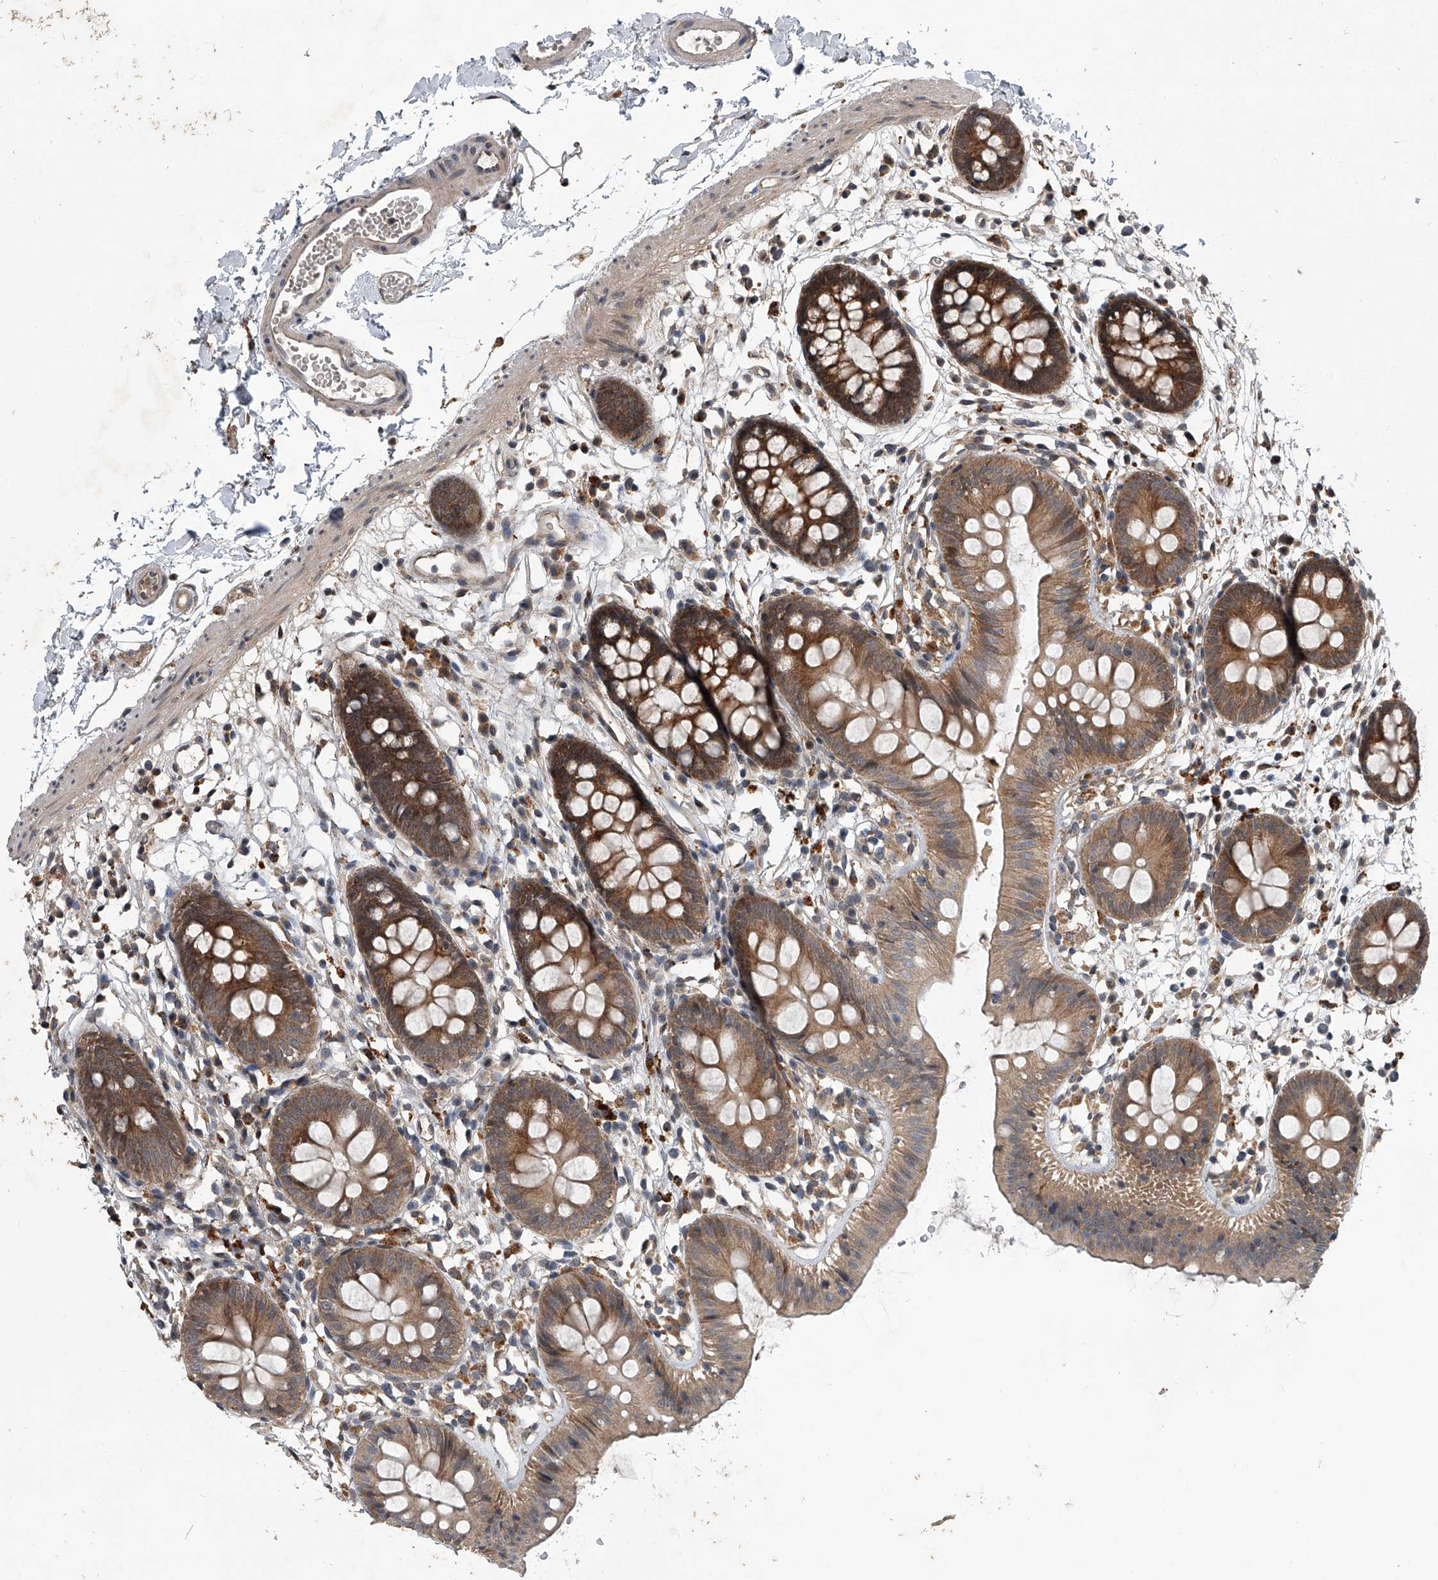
{"staining": {"intensity": "weak", "quantity": ">75%", "location": "cytoplasmic/membranous"}, "tissue": "colon", "cell_type": "Endothelial cells", "image_type": "normal", "snomed": [{"axis": "morphology", "description": "Normal tissue, NOS"}, {"axis": "topography", "description": "Colon"}], "caption": "IHC photomicrograph of unremarkable human colon stained for a protein (brown), which demonstrates low levels of weak cytoplasmic/membranous positivity in about >75% of endothelial cells.", "gene": "GEMIN8", "patient": {"sex": "male", "age": 56}}